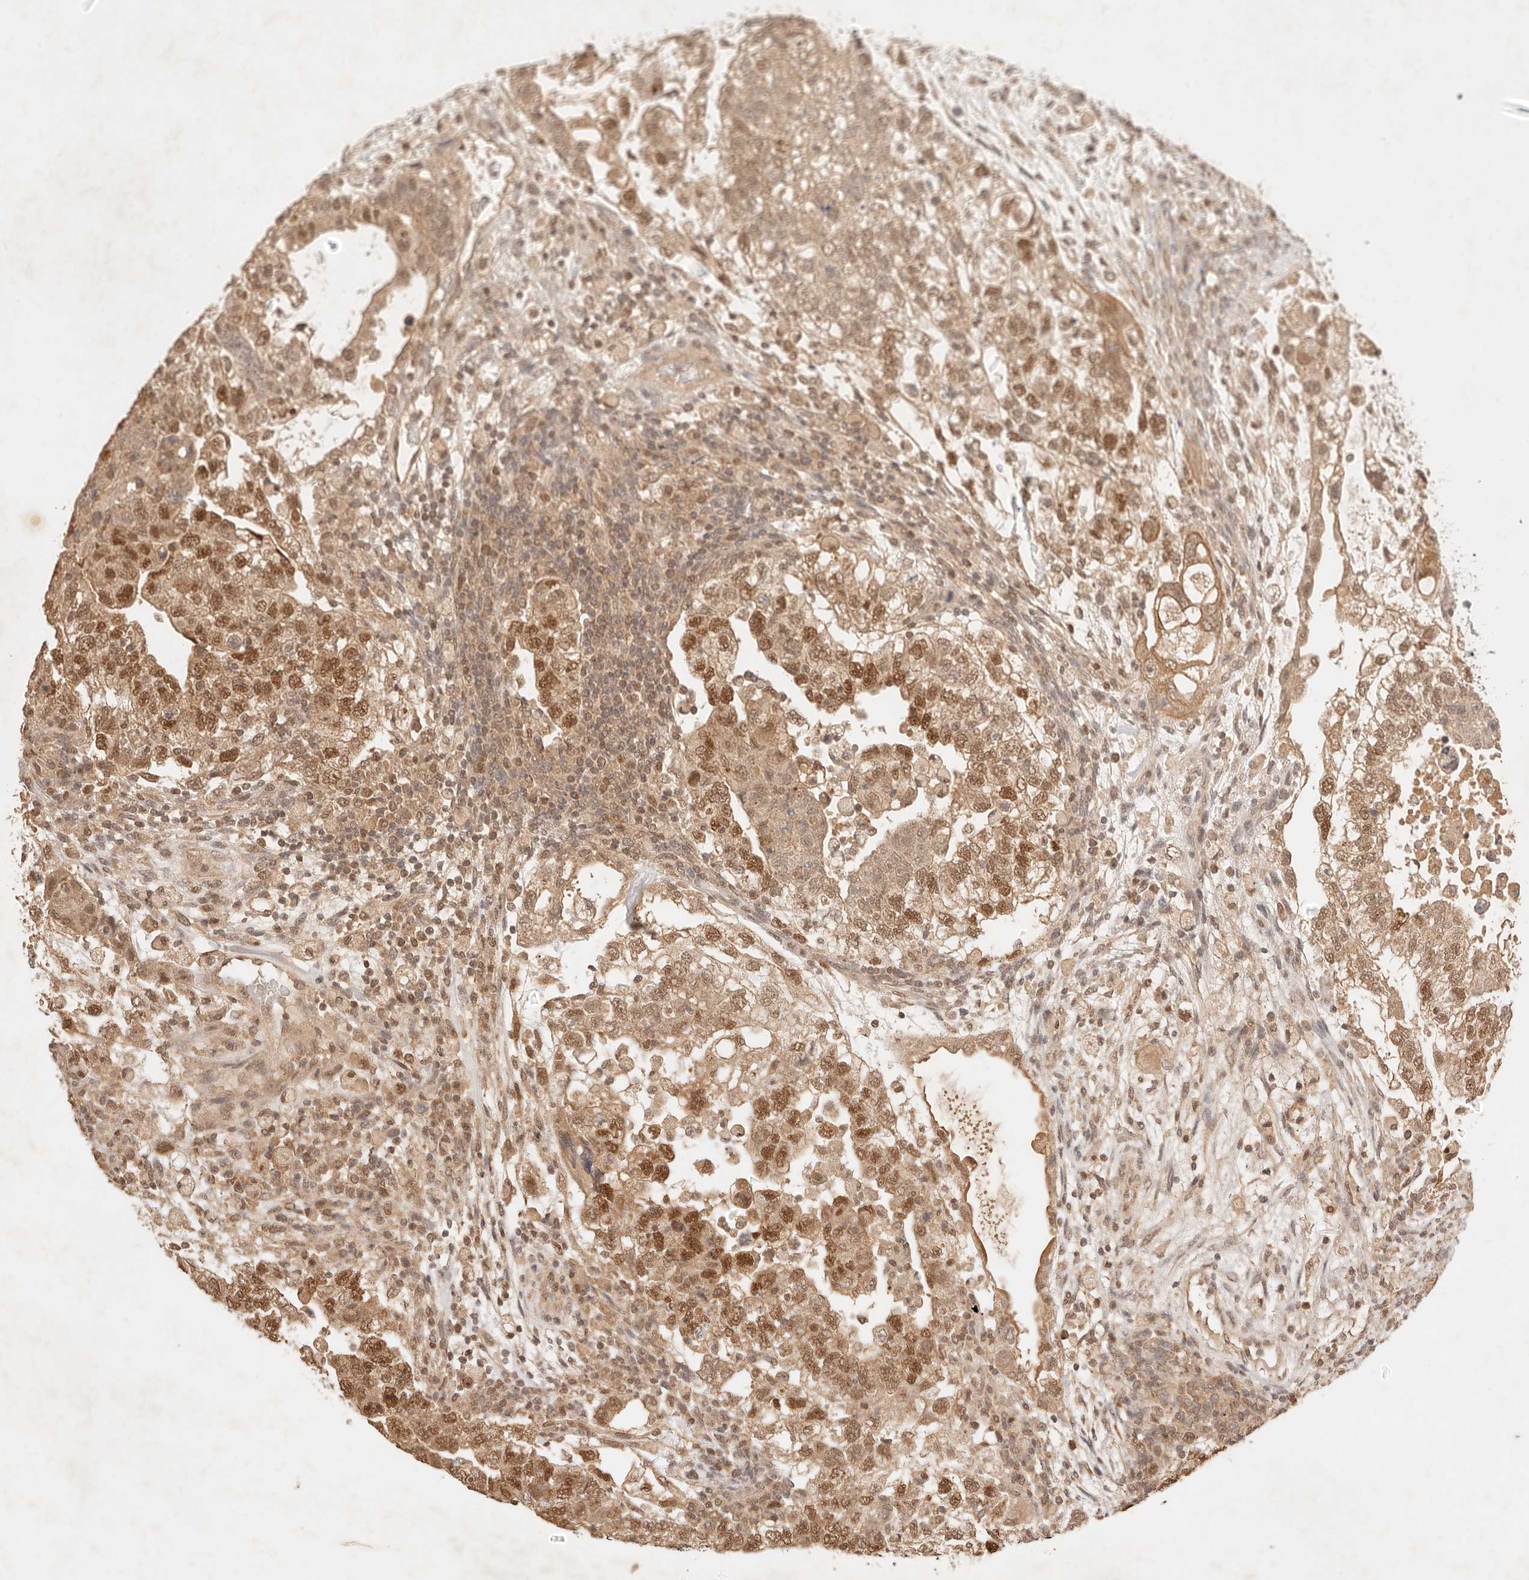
{"staining": {"intensity": "moderate", "quantity": ">75%", "location": "cytoplasmic/membranous,nuclear"}, "tissue": "testis cancer", "cell_type": "Tumor cells", "image_type": "cancer", "snomed": [{"axis": "morphology", "description": "Carcinoma, Embryonal, NOS"}, {"axis": "topography", "description": "Testis"}], "caption": "Embryonal carcinoma (testis) stained for a protein reveals moderate cytoplasmic/membranous and nuclear positivity in tumor cells.", "gene": "TRIM11", "patient": {"sex": "male", "age": 36}}